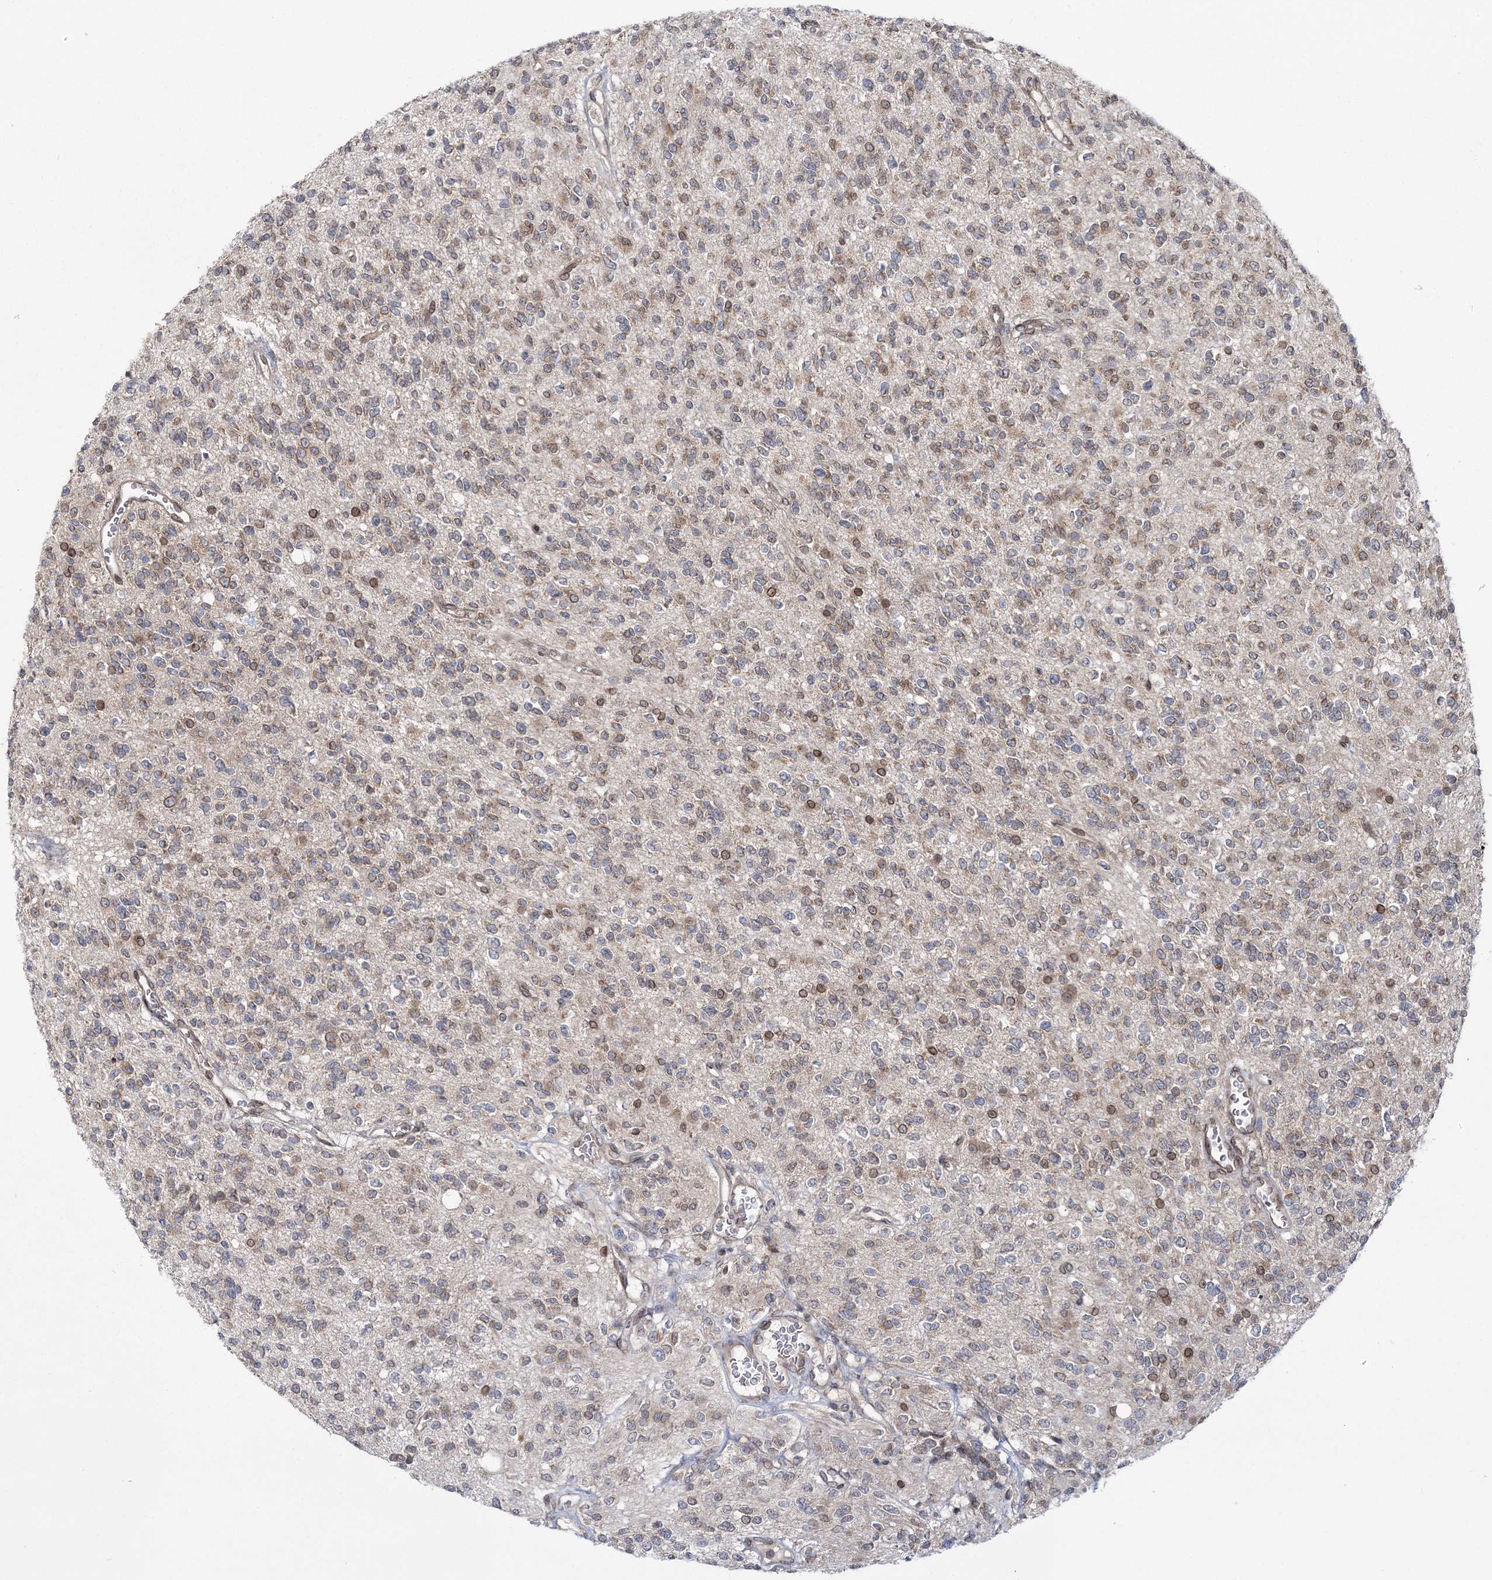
{"staining": {"intensity": "moderate", "quantity": "<25%", "location": "cytoplasmic/membranous,nuclear"}, "tissue": "glioma", "cell_type": "Tumor cells", "image_type": "cancer", "snomed": [{"axis": "morphology", "description": "Glioma, malignant, High grade"}, {"axis": "topography", "description": "Brain"}], "caption": "Glioma stained with a protein marker exhibits moderate staining in tumor cells.", "gene": "DNAJC27", "patient": {"sex": "male", "age": 34}}